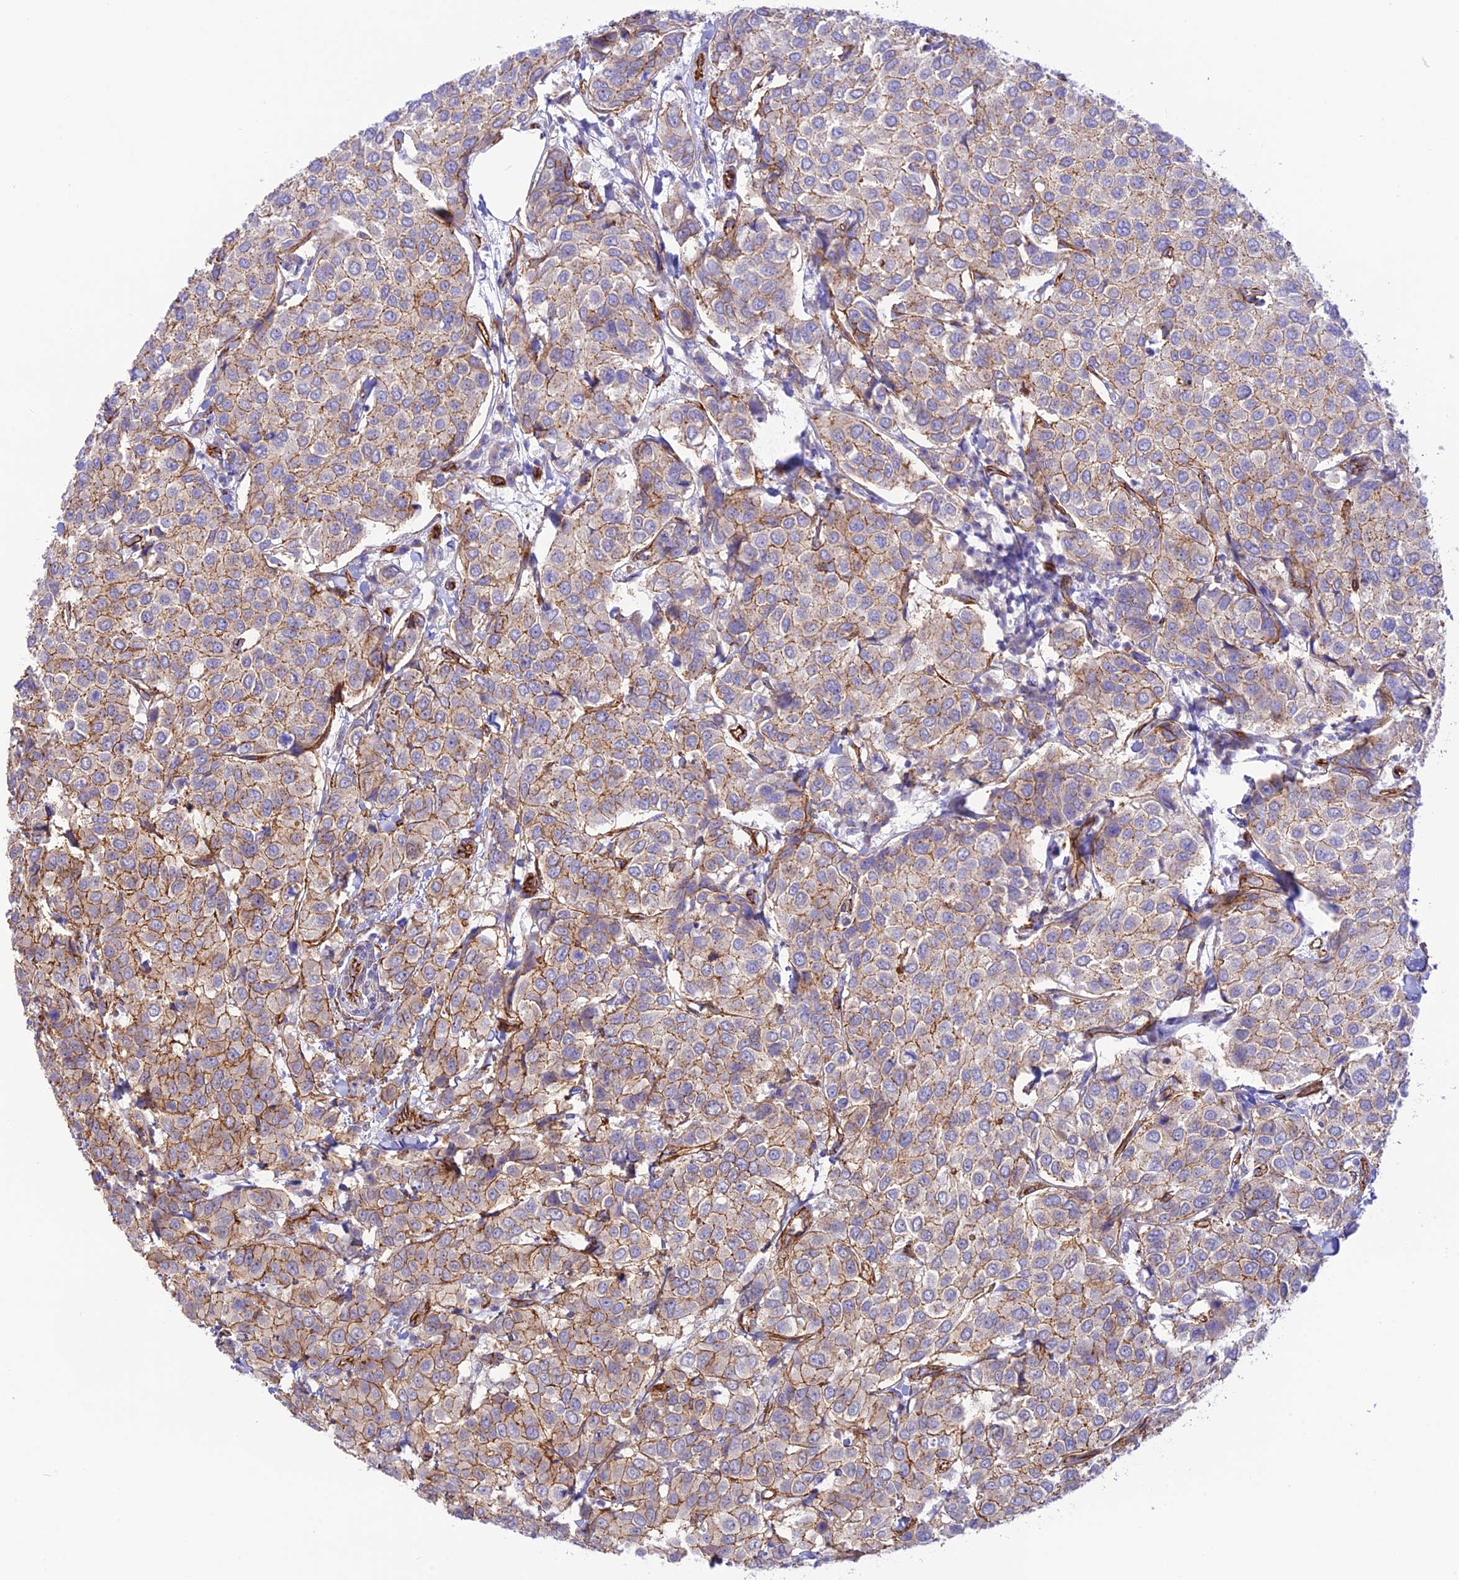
{"staining": {"intensity": "moderate", "quantity": "25%-75%", "location": "cytoplasmic/membranous"}, "tissue": "breast cancer", "cell_type": "Tumor cells", "image_type": "cancer", "snomed": [{"axis": "morphology", "description": "Duct carcinoma"}, {"axis": "topography", "description": "Breast"}], "caption": "IHC image of neoplastic tissue: breast cancer stained using immunohistochemistry (IHC) exhibits medium levels of moderate protein expression localized specifically in the cytoplasmic/membranous of tumor cells, appearing as a cytoplasmic/membranous brown color.", "gene": "YPEL5", "patient": {"sex": "female", "age": 55}}